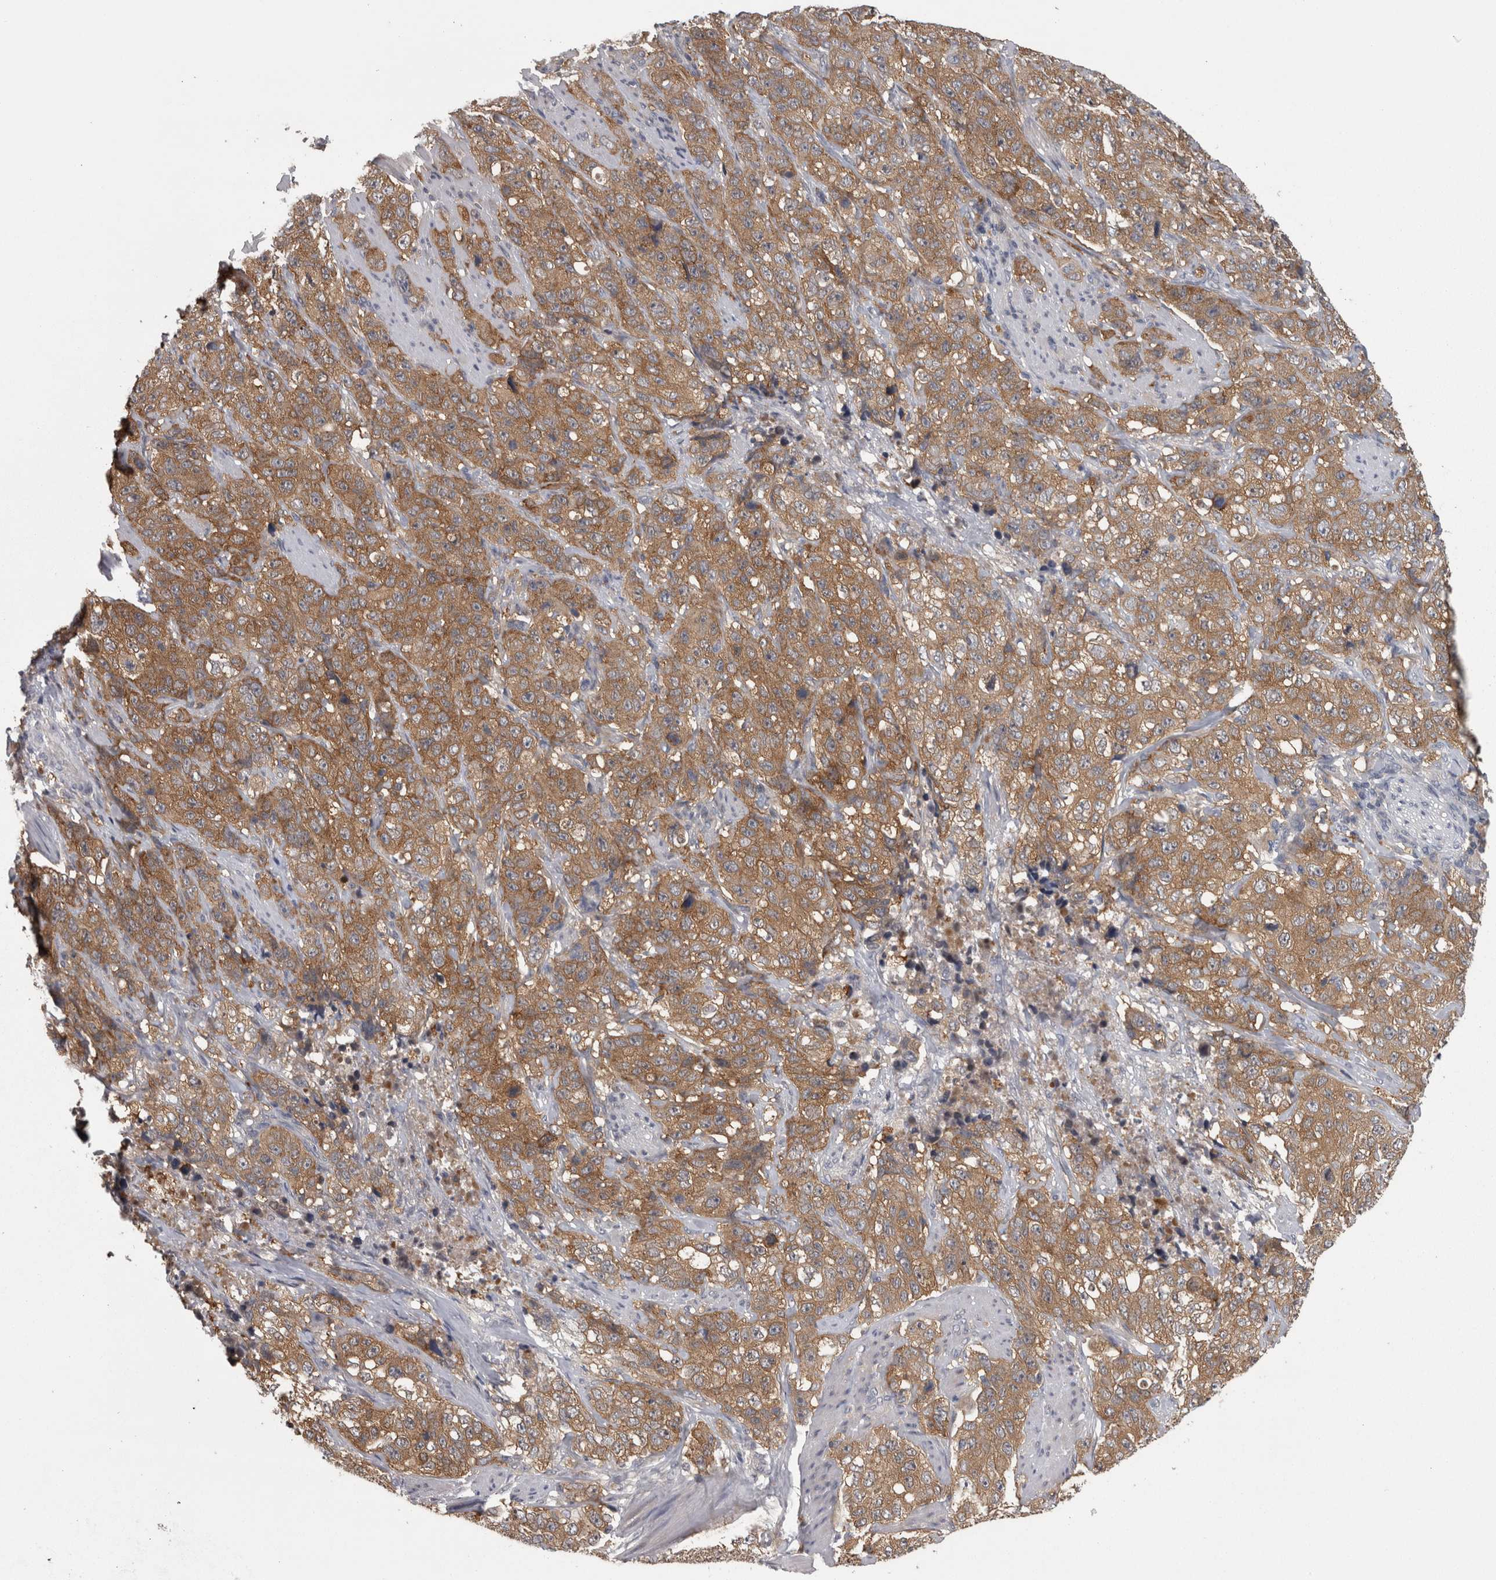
{"staining": {"intensity": "moderate", "quantity": ">75%", "location": "cytoplasmic/membranous"}, "tissue": "stomach cancer", "cell_type": "Tumor cells", "image_type": "cancer", "snomed": [{"axis": "morphology", "description": "Adenocarcinoma, NOS"}, {"axis": "topography", "description": "Stomach"}], "caption": "Tumor cells show medium levels of moderate cytoplasmic/membranous expression in about >75% of cells in stomach cancer (adenocarcinoma).", "gene": "PRKCI", "patient": {"sex": "male", "age": 48}}